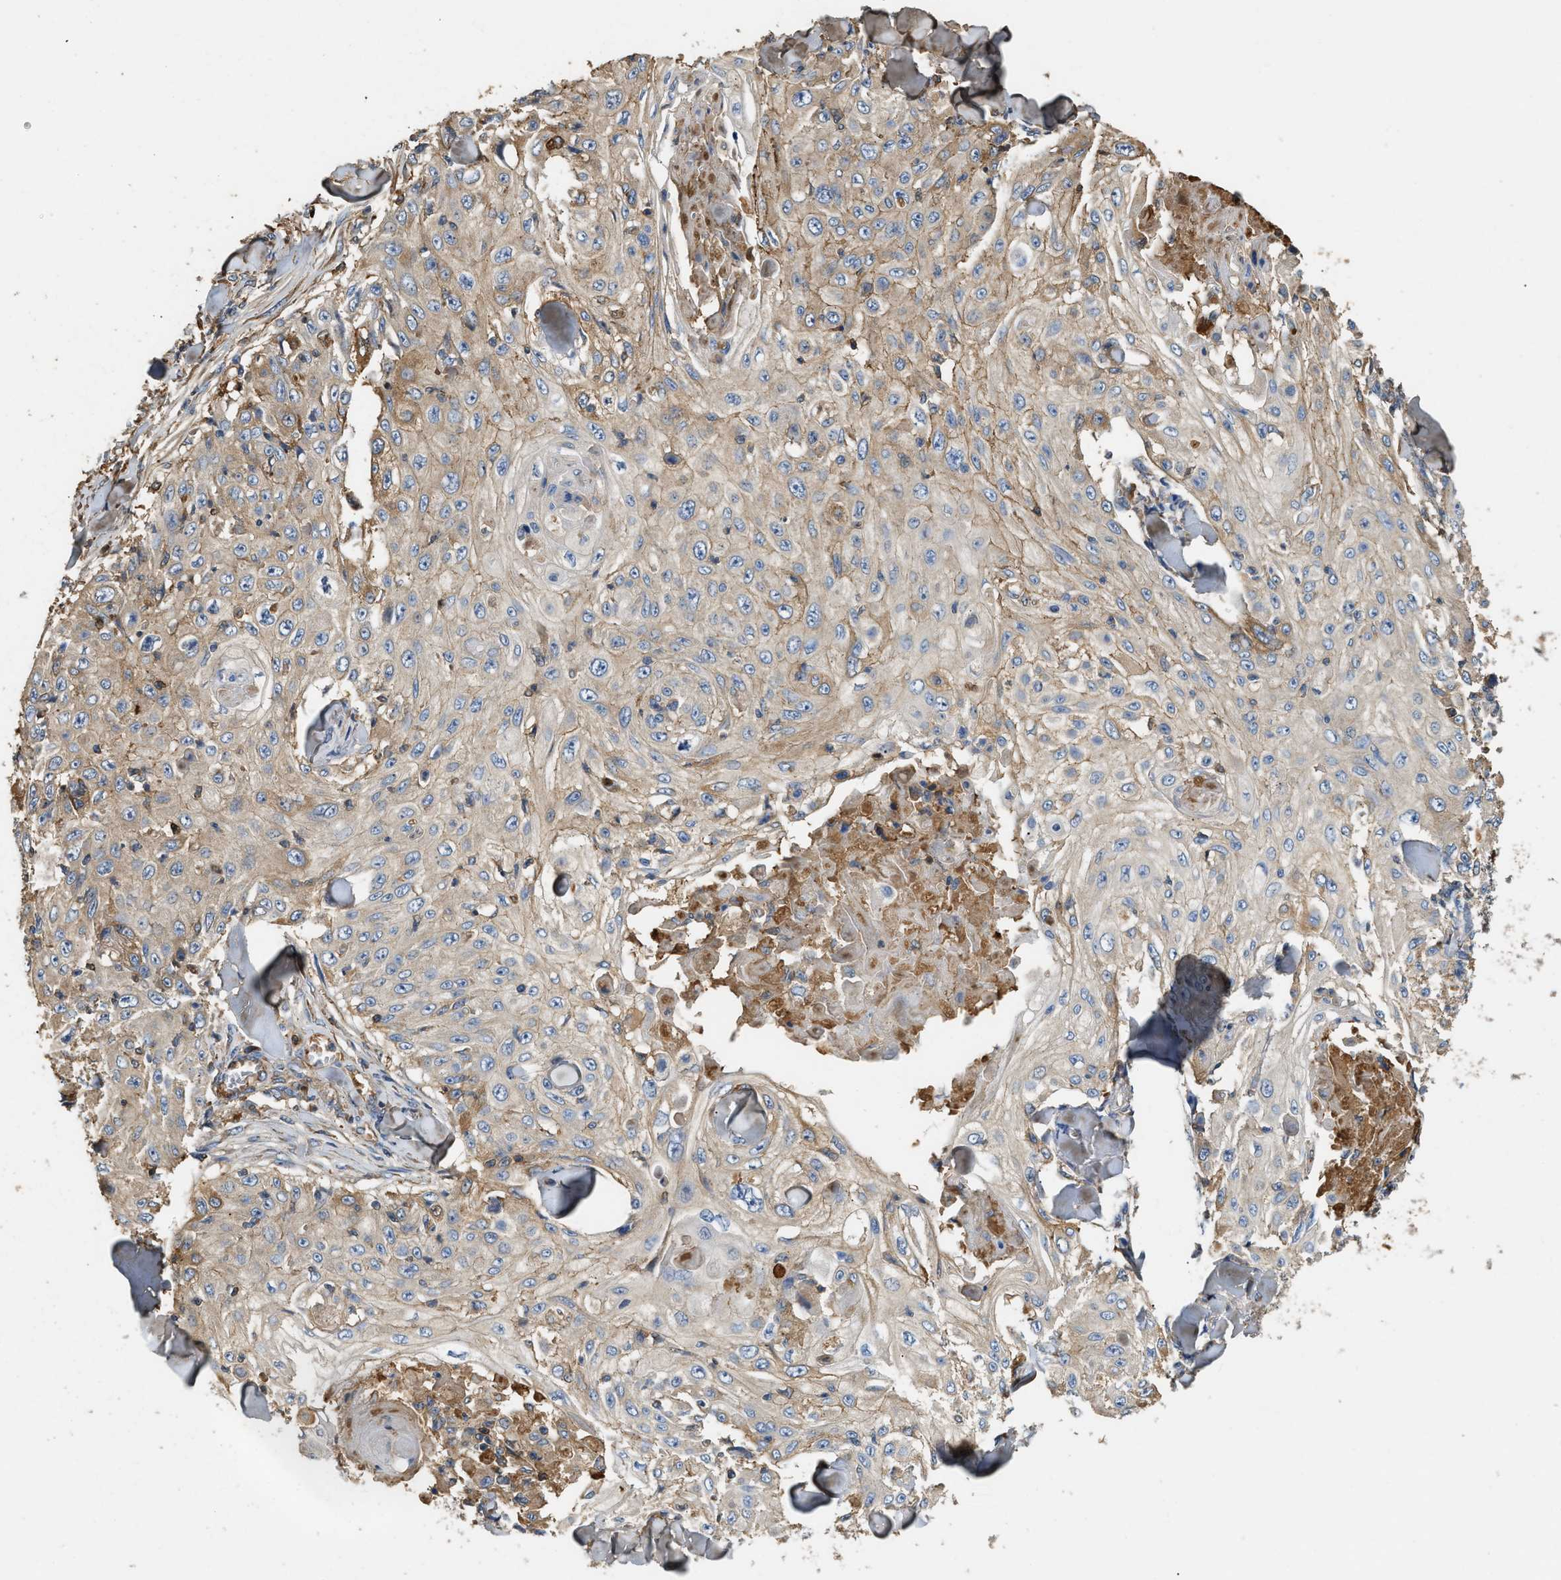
{"staining": {"intensity": "moderate", "quantity": "<25%", "location": "cytoplasmic/membranous"}, "tissue": "skin cancer", "cell_type": "Tumor cells", "image_type": "cancer", "snomed": [{"axis": "morphology", "description": "Squamous cell carcinoma, NOS"}, {"axis": "topography", "description": "Skin"}], "caption": "Tumor cells exhibit low levels of moderate cytoplasmic/membranous staining in approximately <25% of cells in human squamous cell carcinoma (skin).", "gene": "TMEM268", "patient": {"sex": "male", "age": 86}}